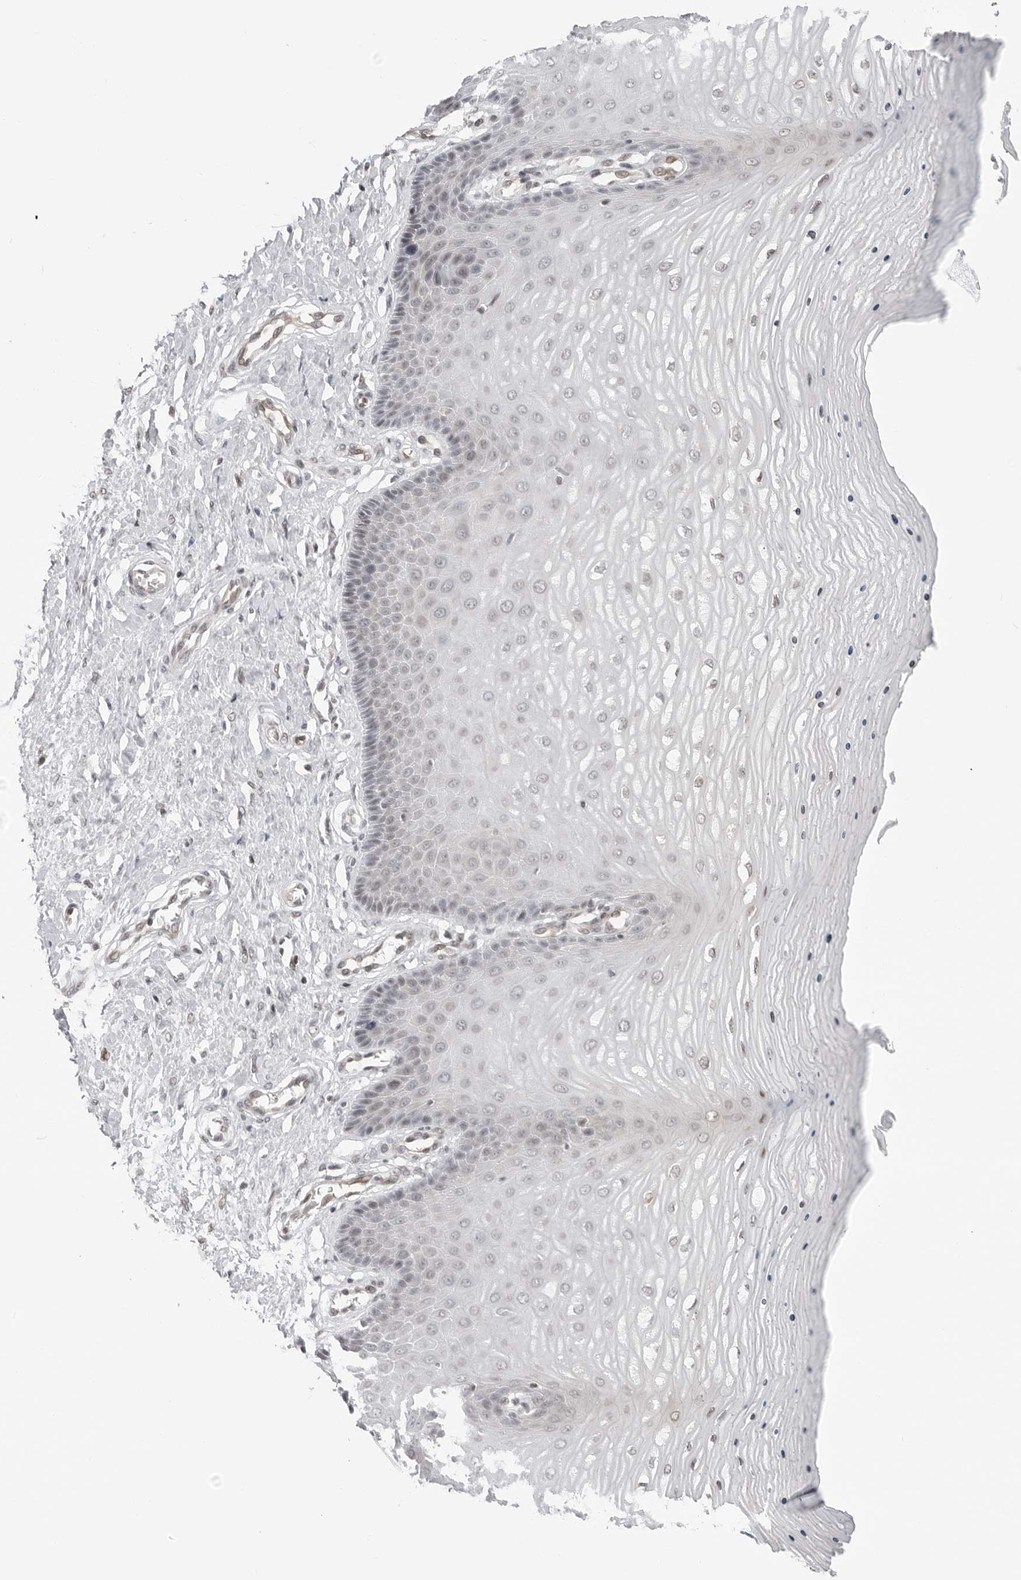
{"staining": {"intensity": "moderate", "quantity": ">75%", "location": "cytoplasmic/membranous,nuclear"}, "tissue": "cervix", "cell_type": "Glandular cells", "image_type": "normal", "snomed": [{"axis": "morphology", "description": "Normal tissue, NOS"}, {"axis": "topography", "description": "Cervix"}], "caption": "Protein staining of normal cervix reveals moderate cytoplasmic/membranous,nuclear expression in approximately >75% of glandular cells.", "gene": "C8orf33", "patient": {"sex": "female", "age": 55}}